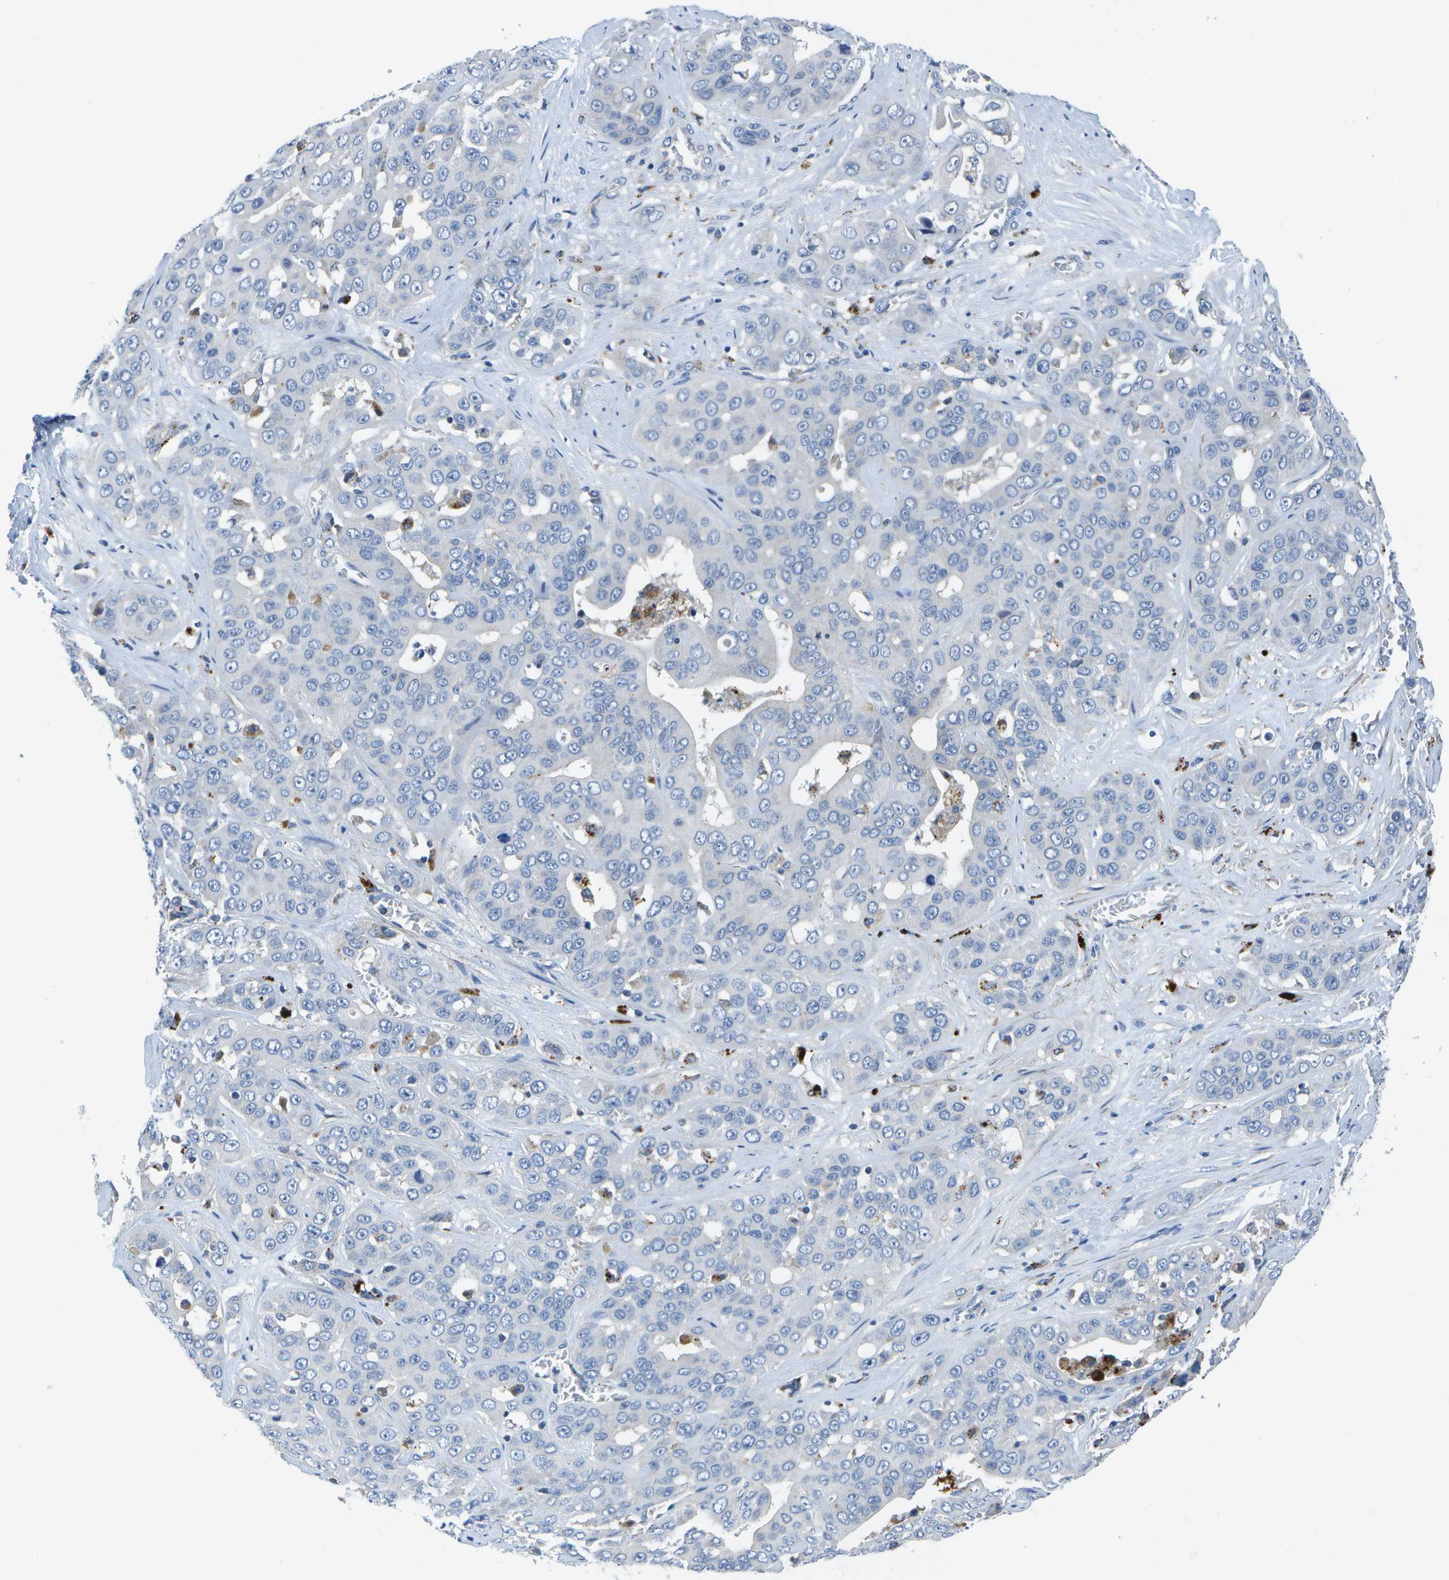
{"staining": {"intensity": "negative", "quantity": "none", "location": "none"}, "tissue": "liver cancer", "cell_type": "Tumor cells", "image_type": "cancer", "snomed": [{"axis": "morphology", "description": "Cholangiocarcinoma"}, {"axis": "topography", "description": "Liver"}], "caption": "Immunohistochemistry of cholangiocarcinoma (liver) exhibits no positivity in tumor cells.", "gene": "DCT", "patient": {"sex": "female", "age": 52}}